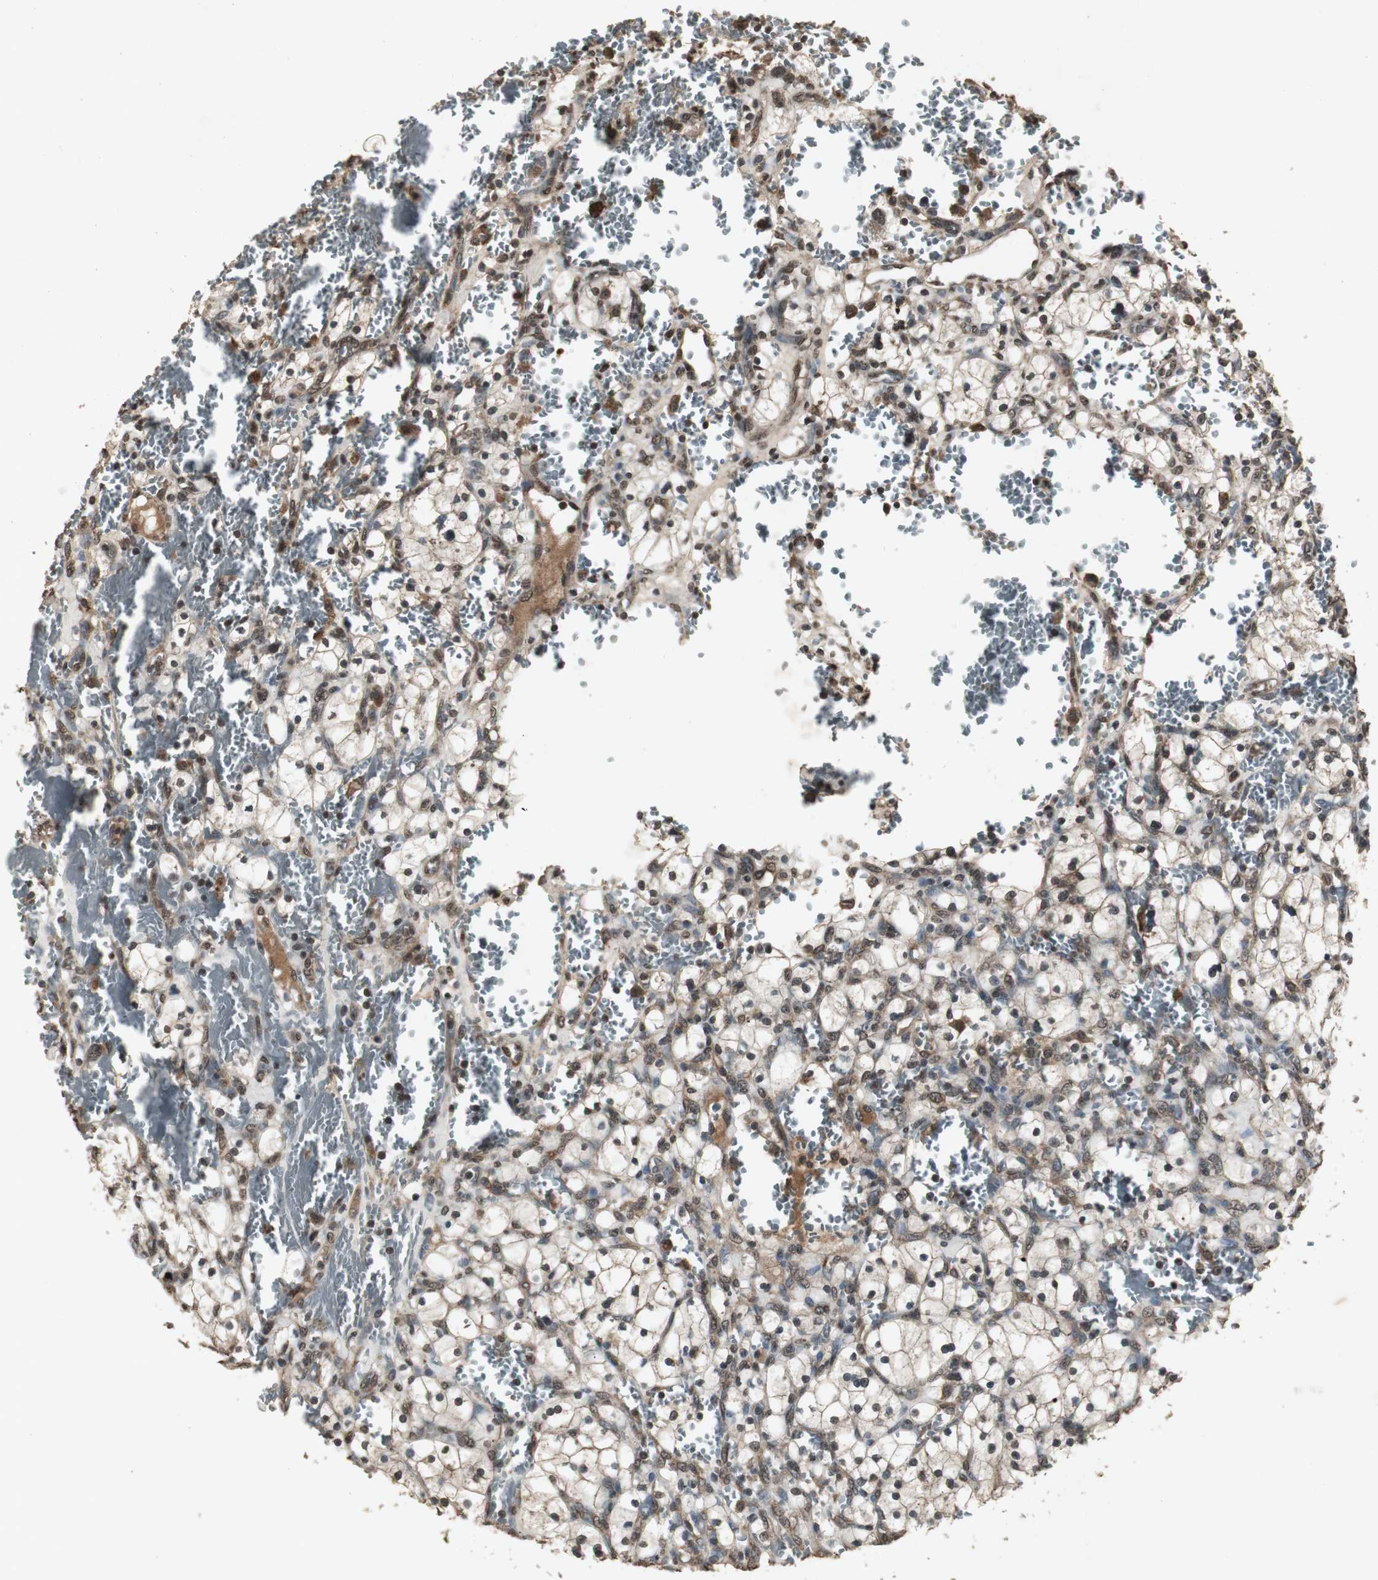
{"staining": {"intensity": "moderate", "quantity": ">75%", "location": "cytoplasmic/membranous,nuclear"}, "tissue": "renal cancer", "cell_type": "Tumor cells", "image_type": "cancer", "snomed": [{"axis": "morphology", "description": "Adenocarcinoma, NOS"}, {"axis": "topography", "description": "Kidney"}], "caption": "A micrograph of adenocarcinoma (renal) stained for a protein displays moderate cytoplasmic/membranous and nuclear brown staining in tumor cells.", "gene": "EMX1", "patient": {"sex": "female", "age": 83}}